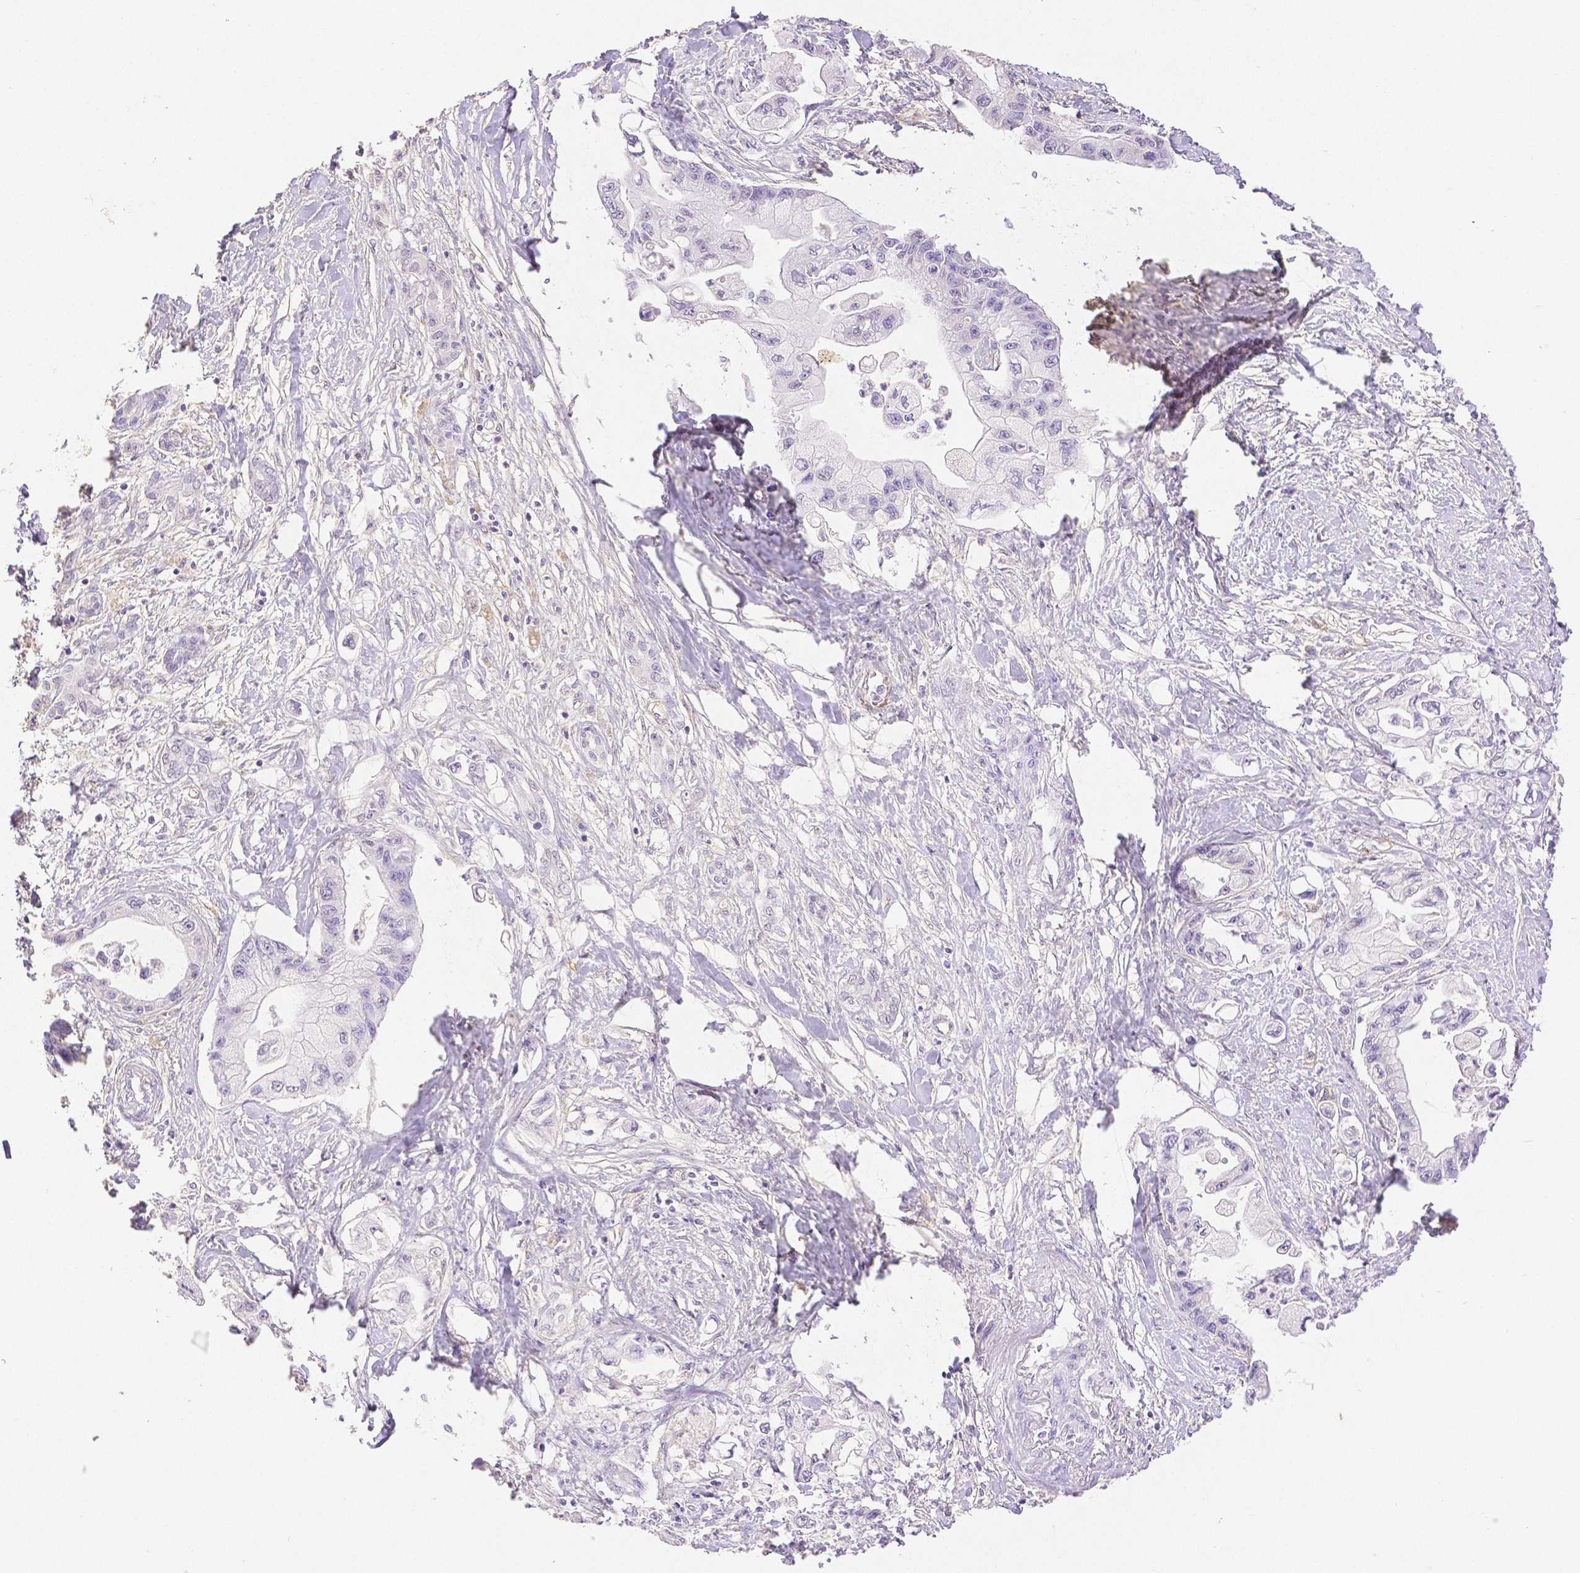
{"staining": {"intensity": "negative", "quantity": "none", "location": "none"}, "tissue": "pancreatic cancer", "cell_type": "Tumor cells", "image_type": "cancer", "snomed": [{"axis": "morphology", "description": "Adenocarcinoma, NOS"}, {"axis": "topography", "description": "Pancreas"}], "caption": "Pancreatic adenocarcinoma was stained to show a protein in brown. There is no significant positivity in tumor cells.", "gene": "THY1", "patient": {"sex": "male", "age": 61}}